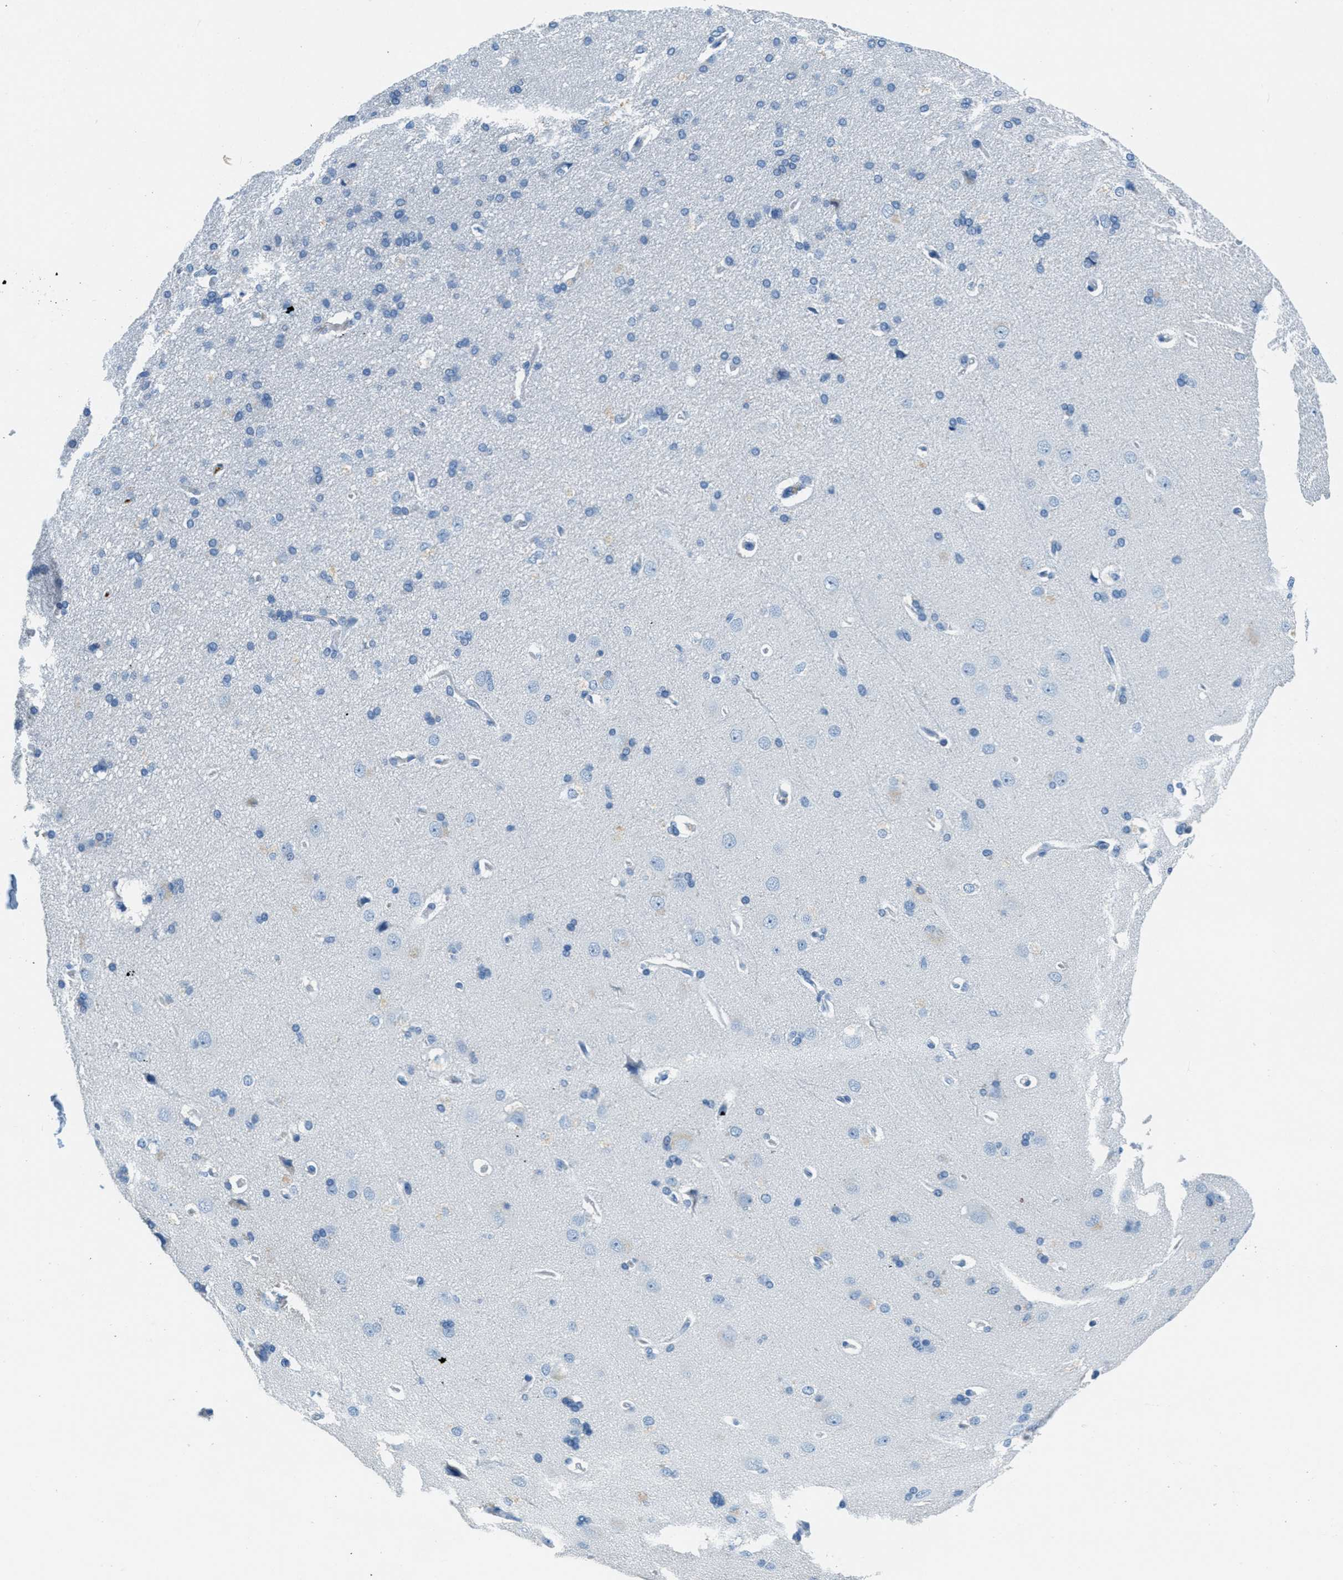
{"staining": {"intensity": "negative", "quantity": "none", "location": "none"}, "tissue": "cerebral cortex", "cell_type": "Endothelial cells", "image_type": "normal", "snomed": [{"axis": "morphology", "description": "Normal tissue, NOS"}, {"axis": "topography", "description": "Cerebral cortex"}], "caption": "Human cerebral cortex stained for a protein using immunohistochemistry reveals no staining in endothelial cells.", "gene": "A2M", "patient": {"sex": "male", "age": 62}}